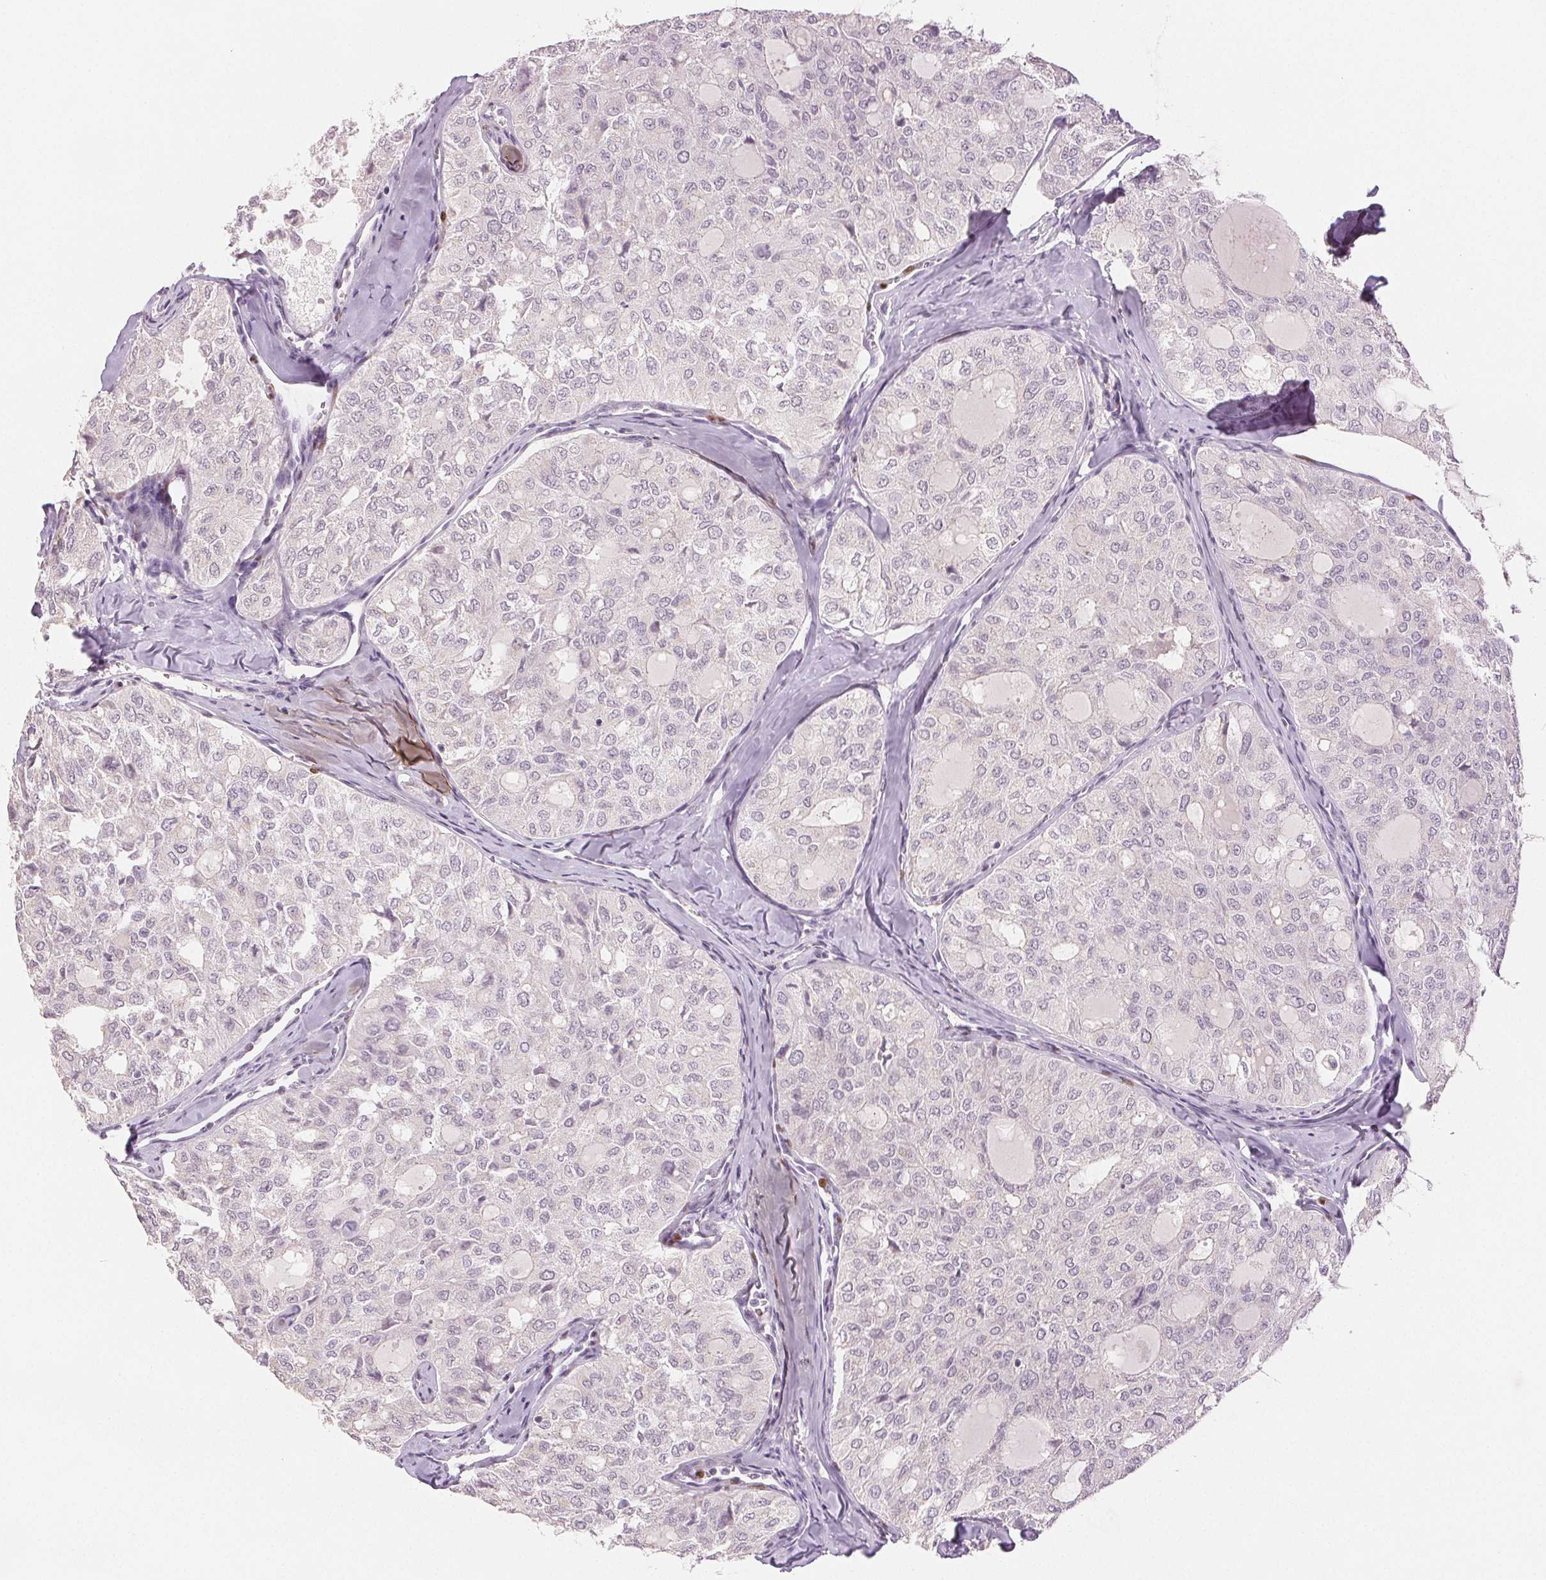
{"staining": {"intensity": "negative", "quantity": "none", "location": "none"}, "tissue": "thyroid cancer", "cell_type": "Tumor cells", "image_type": "cancer", "snomed": [{"axis": "morphology", "description": "Follicular adenoma carcinoma, NOS"}, {"axis": "topography", "description": "Thyroid gland"}], "caption": "Immunohistochemistry of human thyroid cancer (follicular adenoma carcinoma) reveals no expression in tumor cells.", "gene": "SCGN", "patient": {"sex": "male", "age": 75}}